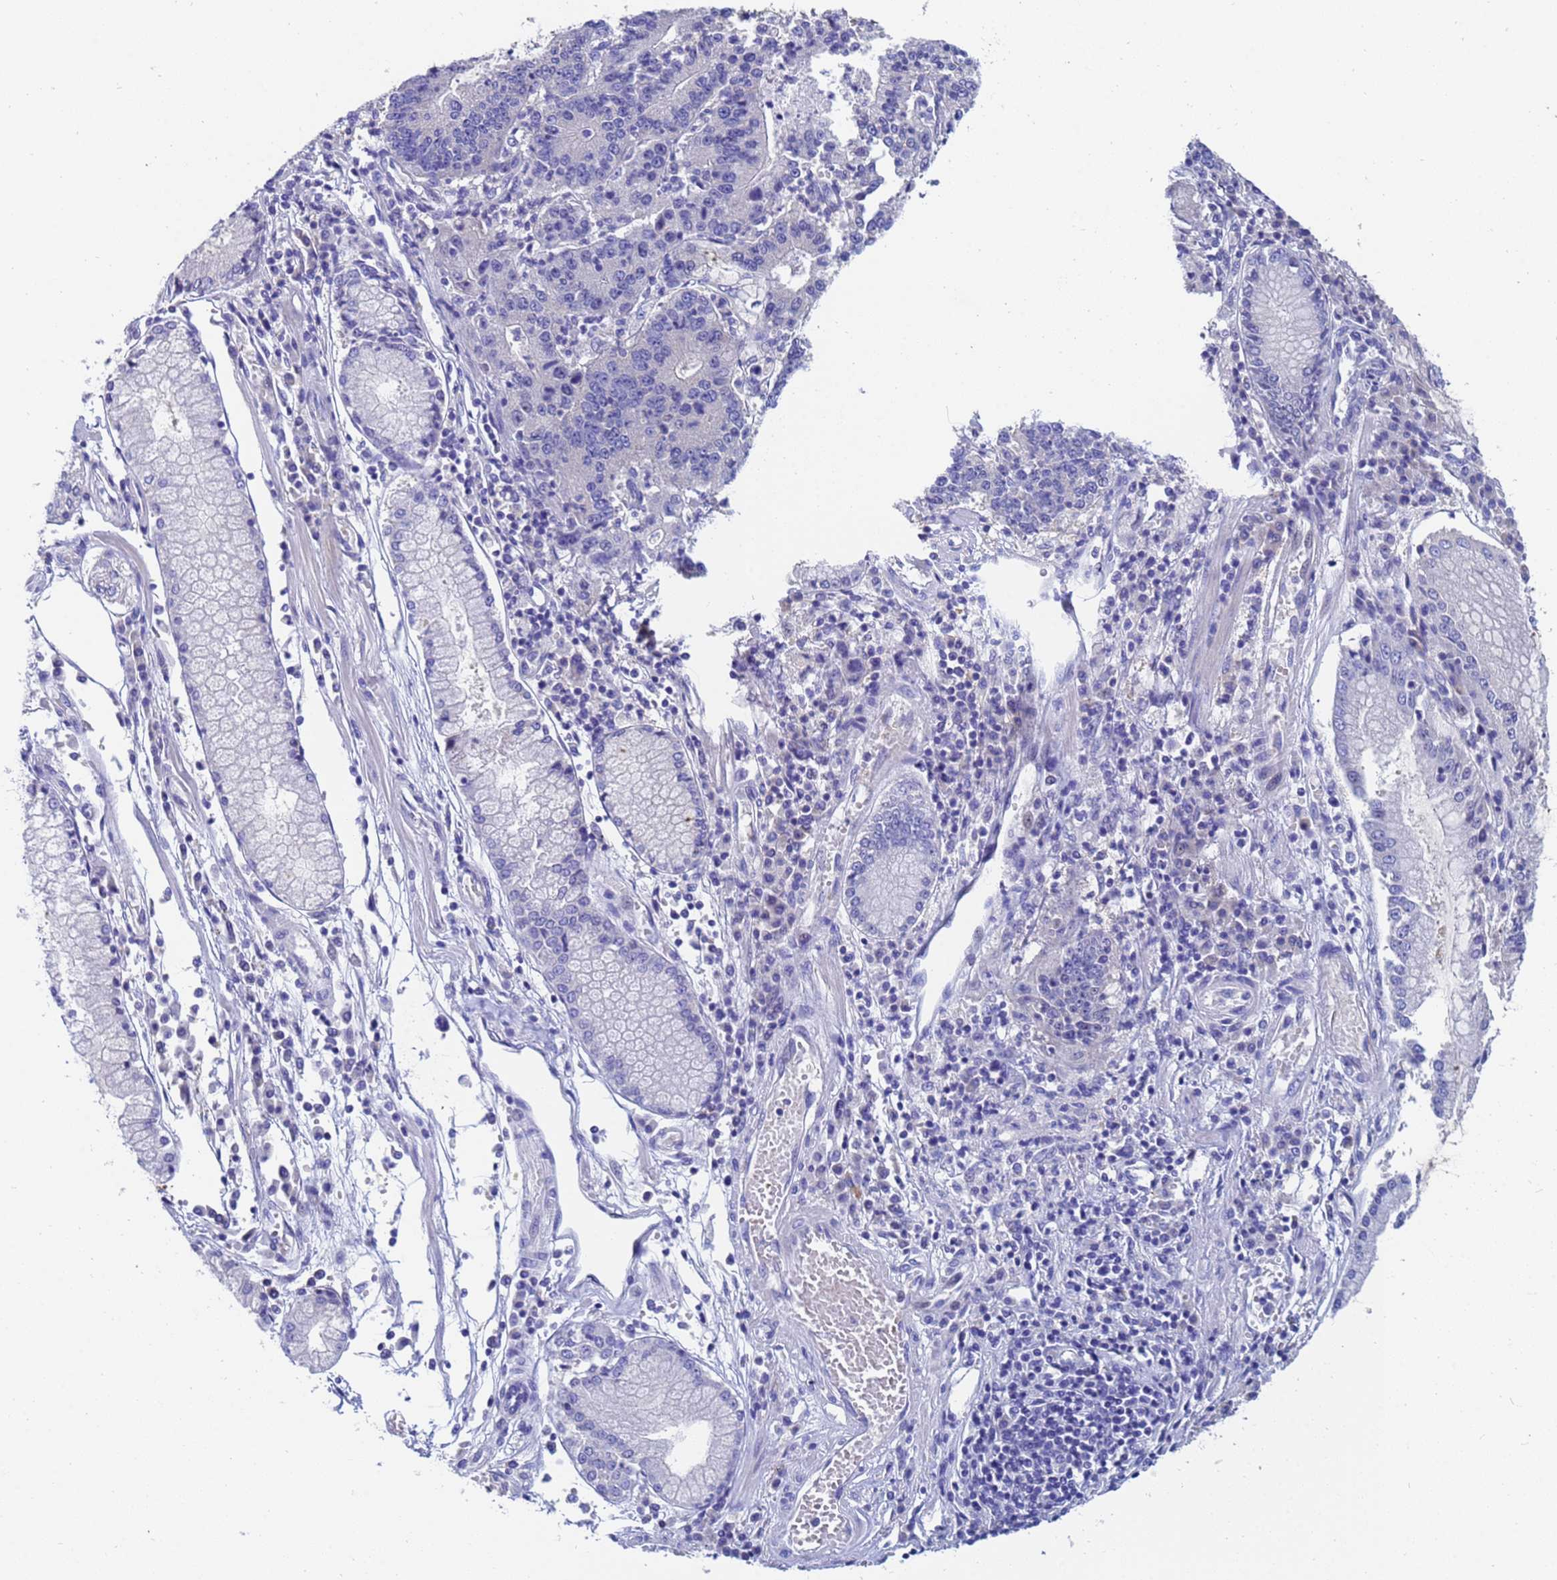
{"staining": {"intensity": "negative", "quantity": "none", "location": "none"}, "tissue": "stomach cancer", "cell_type": "Tumor cells", "image_type": "cancer", "snomed": [{"axis": "morphology", "description": "Adenocarcinoma, NOS"}, {"axis": "topography", "description": "Stomach"}], "caption": "There is no significant staining in tumor cells of stomach cancer.", "gene": "UBE2O", "patient": {"sex": "male", "age": 59}}